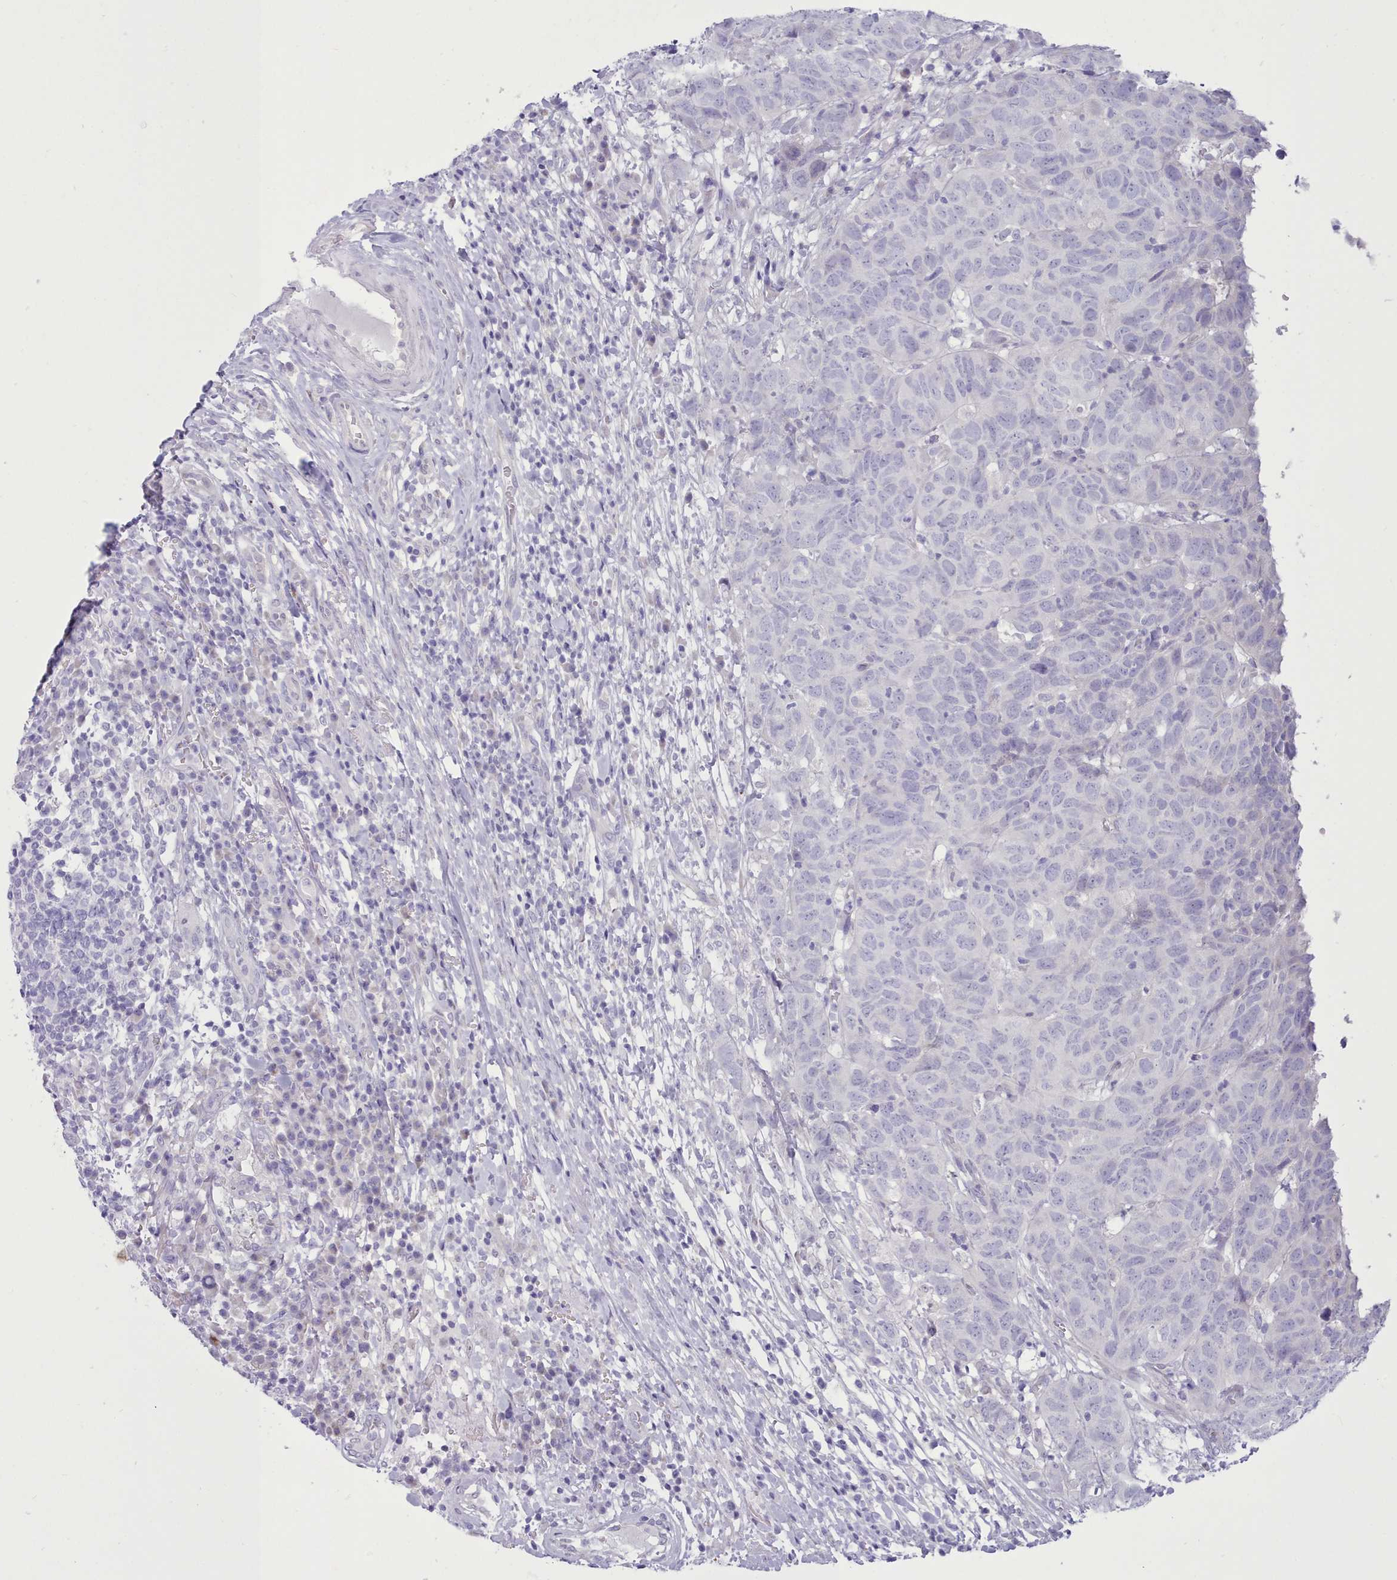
{"staining": {"intensity": "weak", "quantity": "<25%", "location": "cytoplasmic/membranous"}, "tissue": "head and neck cancer", "cell_type": "Tumor cells", "image_type": "cancer", "snomed": [{"axis": "morphology", "description": "Normal tissue, NOS"}, {"axis": "morphology", "description": "Squamous cell carcinoma, NOS"}, {"axis": "topography", "description": "Skeletal muscle"}, {"axis": "topography", "description": "Vascular tissue"}, {"axis": "topography", "description": "Peripheral nerve tissue"}, {"axis": "topography", "description": "Head-Neck"}], "caption": "DAB immunohistochemical staining of squamous cell carcinoma (head and neck) demonstrates no significant positivity in tumor cells.", "gene": "TMEM253", "patient": {"sex": "male", "age": 66}}